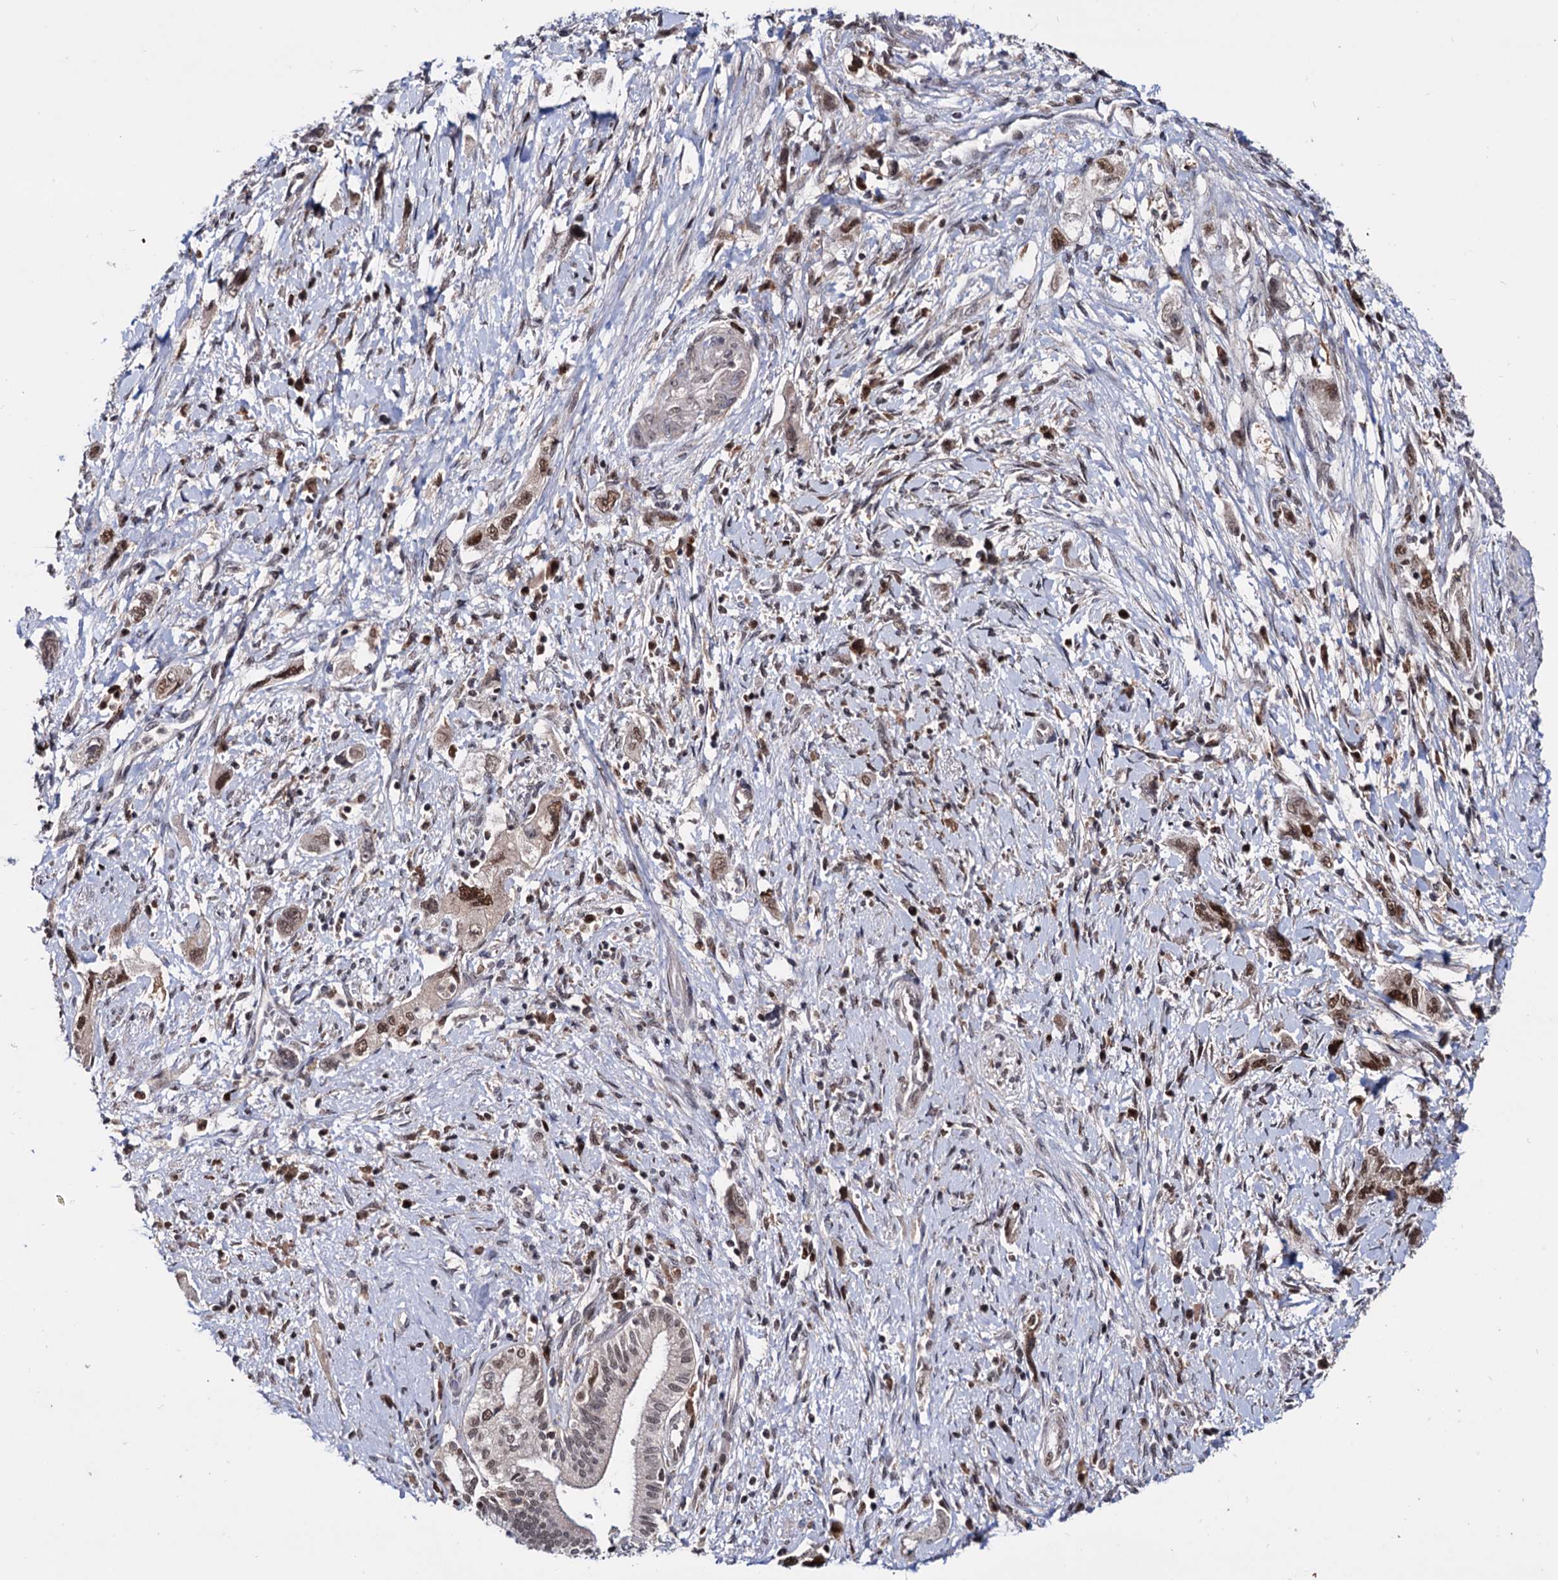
{"staining": {"intensity": "moderate", "quantity": ">75%", "location": "nuclear"}, "tissue": "pancreatic cancer", "cell_type": "Tumor cells", "image_type": "cancer", "snomed": [{"axis": "morphology", "description": "Adenocarcinoma, NOS"}, {"axis": "topography", "description": "Pancreas"}], "caption": "Pancreatic cancer tissue shows moderate nuclear staining in approximately >75% of tumor cells, visualized by immunohistochemistry.", "gene": "RNASEH2B", "patient": {"sex": "female", "age": 73}}